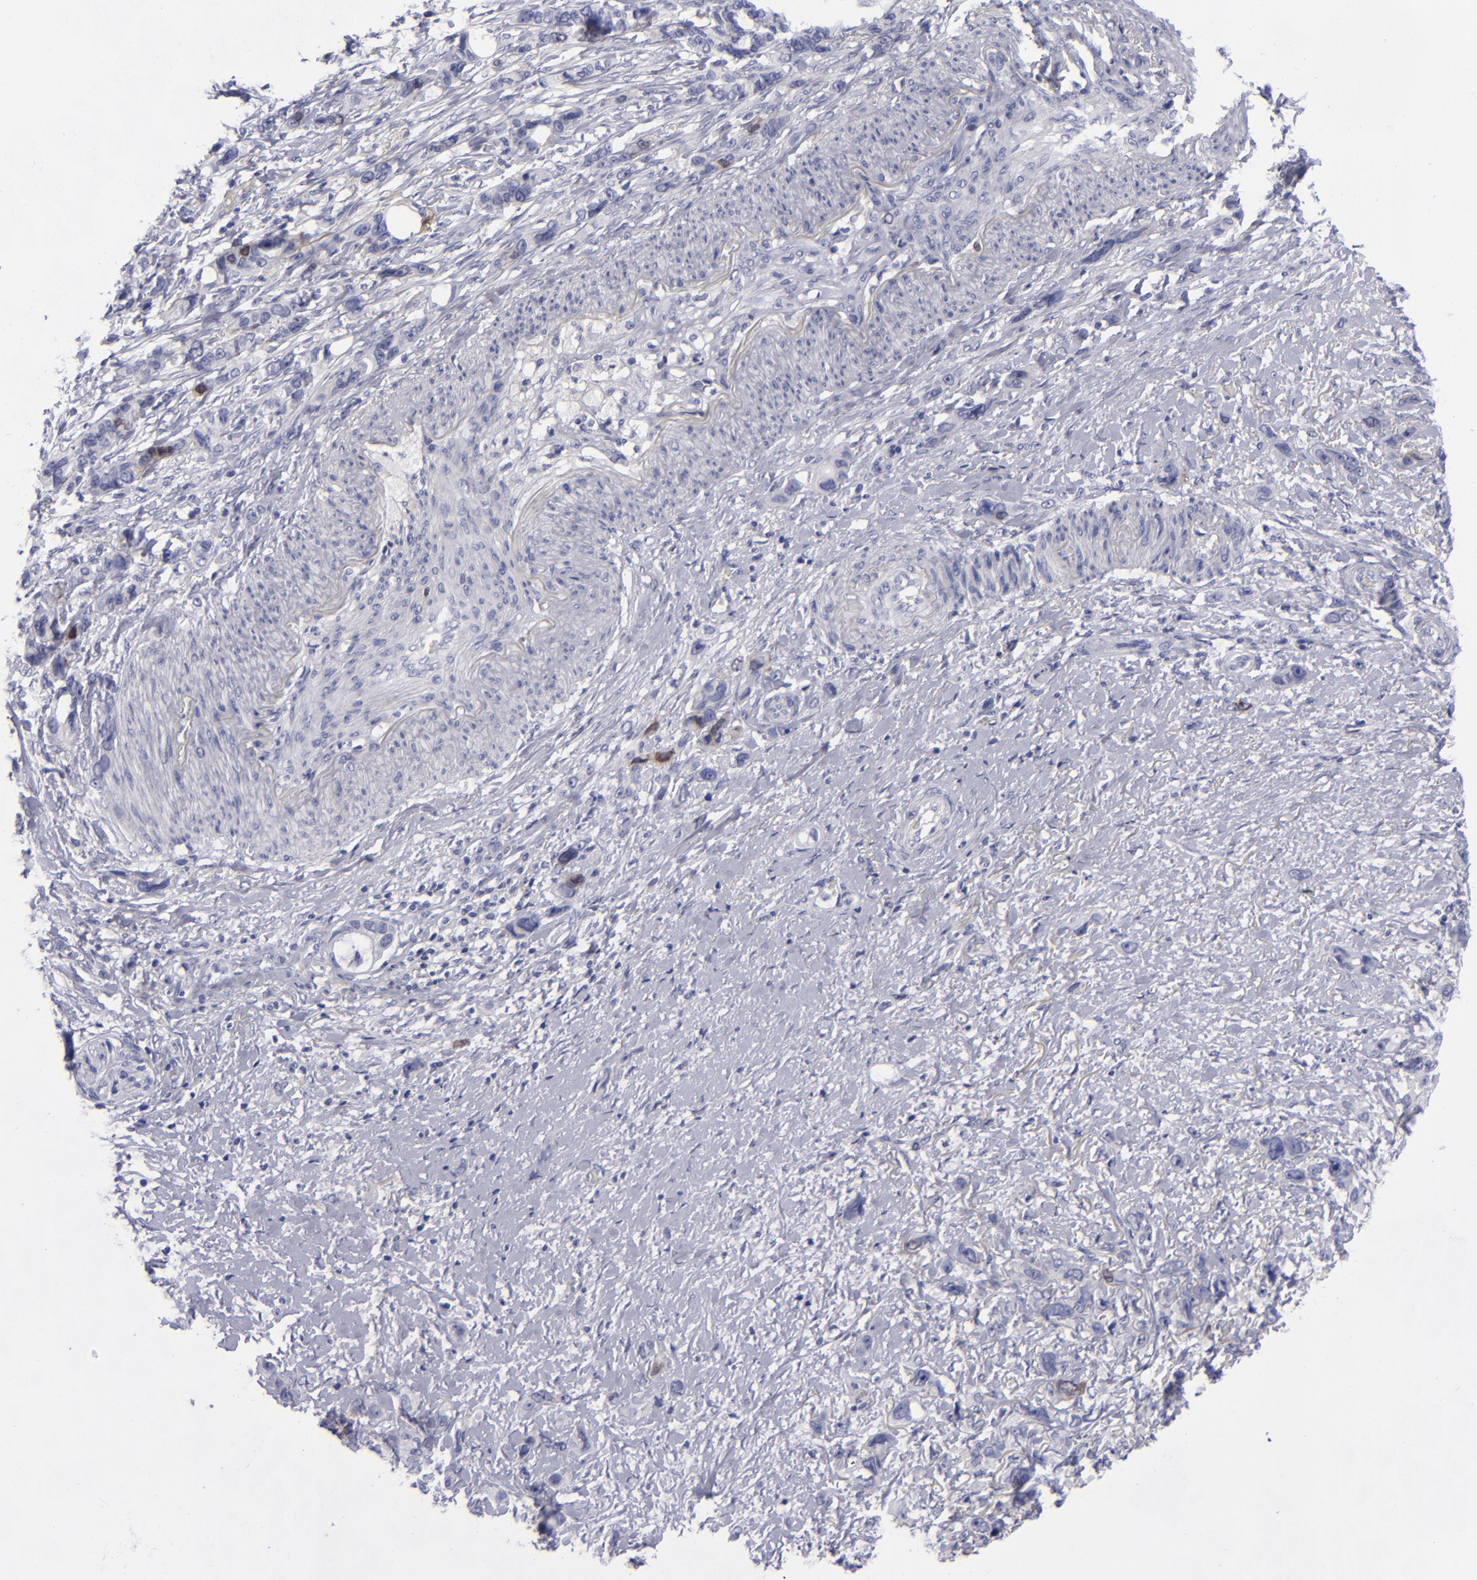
{"staining": {"intensity": "weak", "quantity": "<25%", "location": "nuclear"}, "tissue": "stomach cancer", "cell_type": "Tumor cells", "image_type": "cancer", "snomed": [{"axis": "morphology", "description": "Adenocarcinoma, NOS"}, {"axis": "topography", "description": "Stomach, upper"}], "caption": "Tumor cells are negative for brown protein staining in stomach cancer.", "gene": "AURKA", "patient": {"sex": "male", "age": 47}}